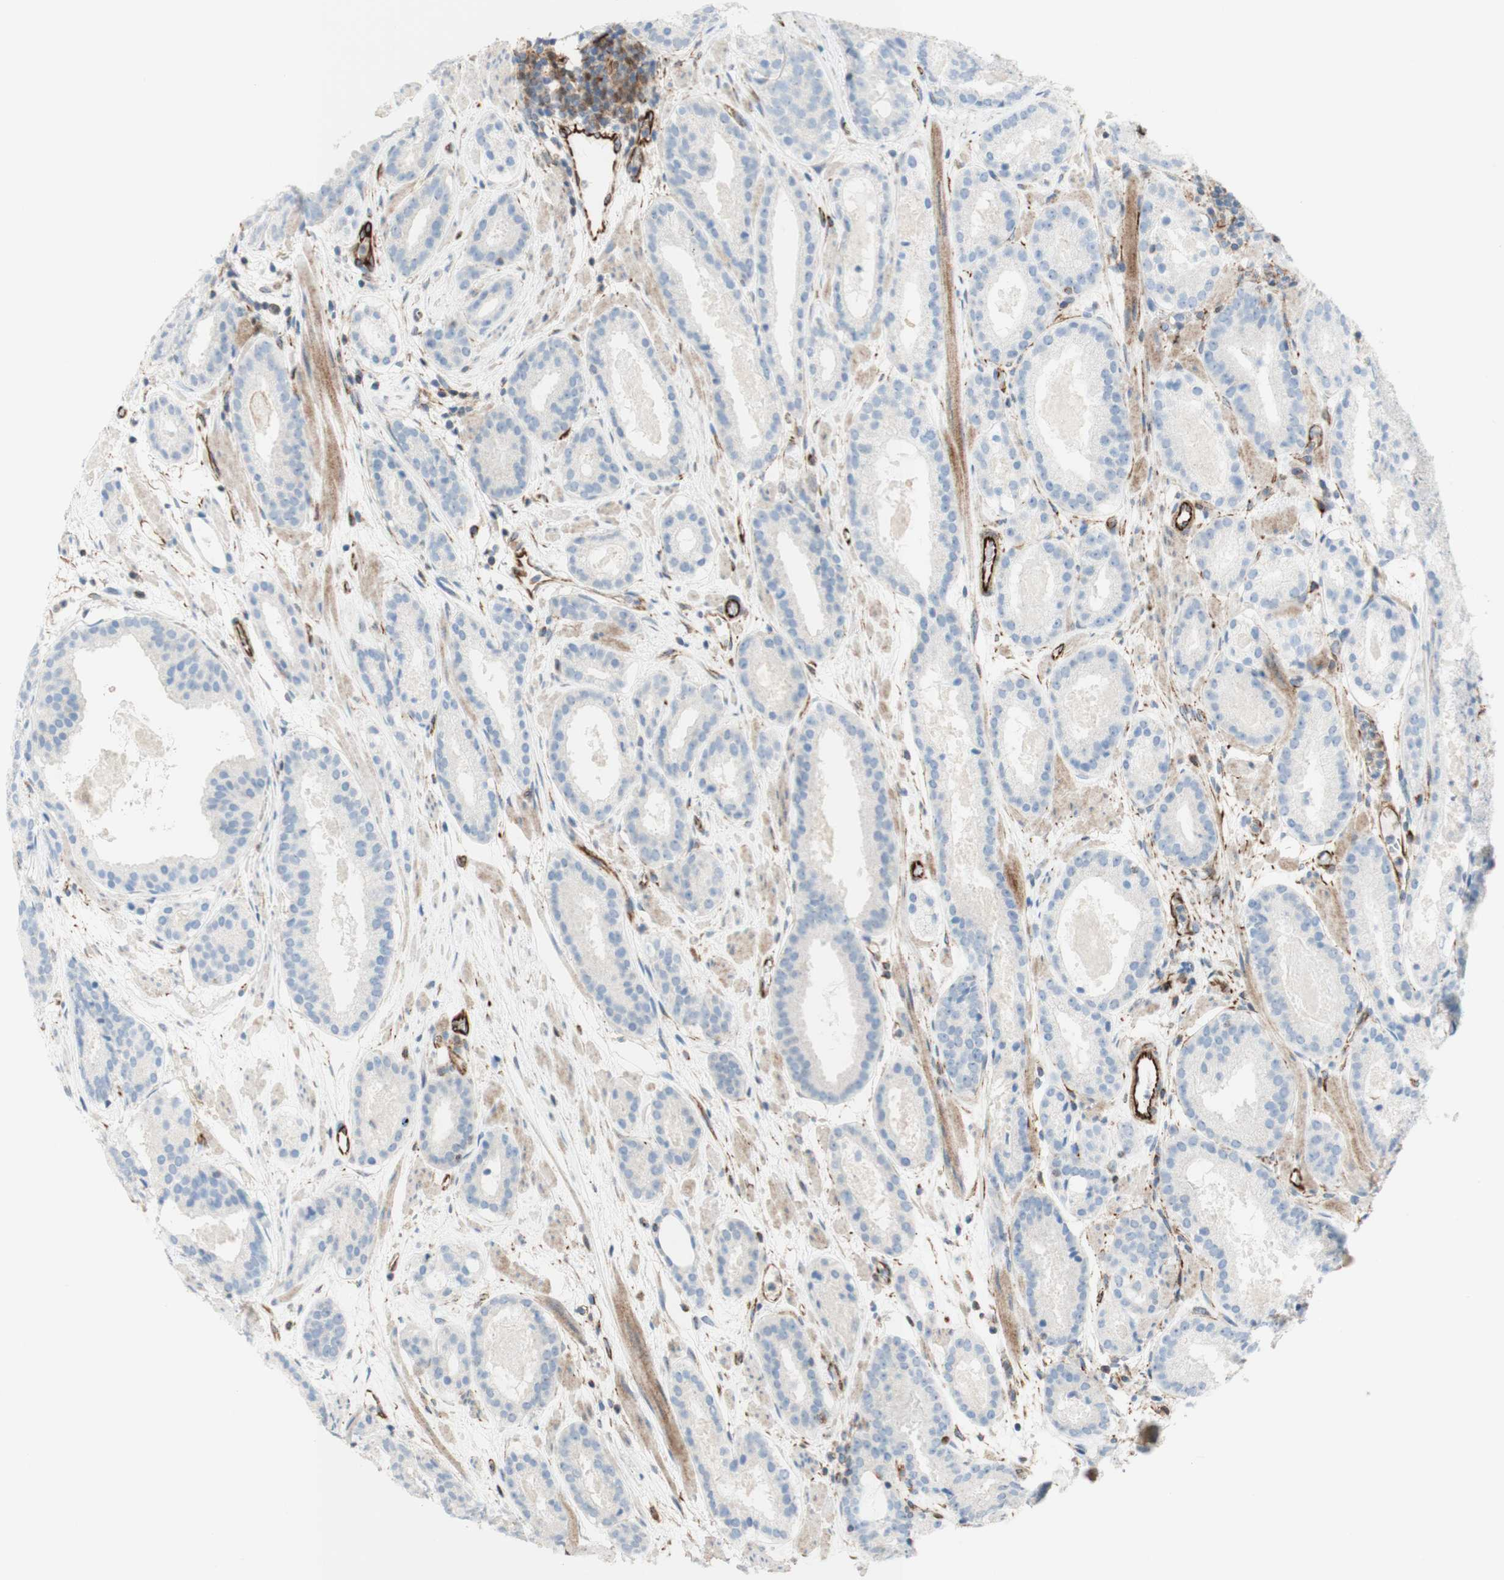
{"staining": {"intensity": "negative", "quantity": "none", "location": "none"}, "tissue": "prostate cancer", "cell_type": "Tumor cells", "image_type": "cancer", "snomed": [{"axis": "morphology", "description": "Adenocarcinoma, Low grade"}, {"axis": "topography", "description": "Prostate"}], "caption": "High magnification brightfield microscopy of prostate low-grade adenocarcinoma stained with DAB (3,3'-diaminobenzidine) (brown) and counterstained with hematoxylin (blue): tumor cells show no significant positivity.", "gene": "POU2AF1", "patient": {"sex": "male", "age": 69}}